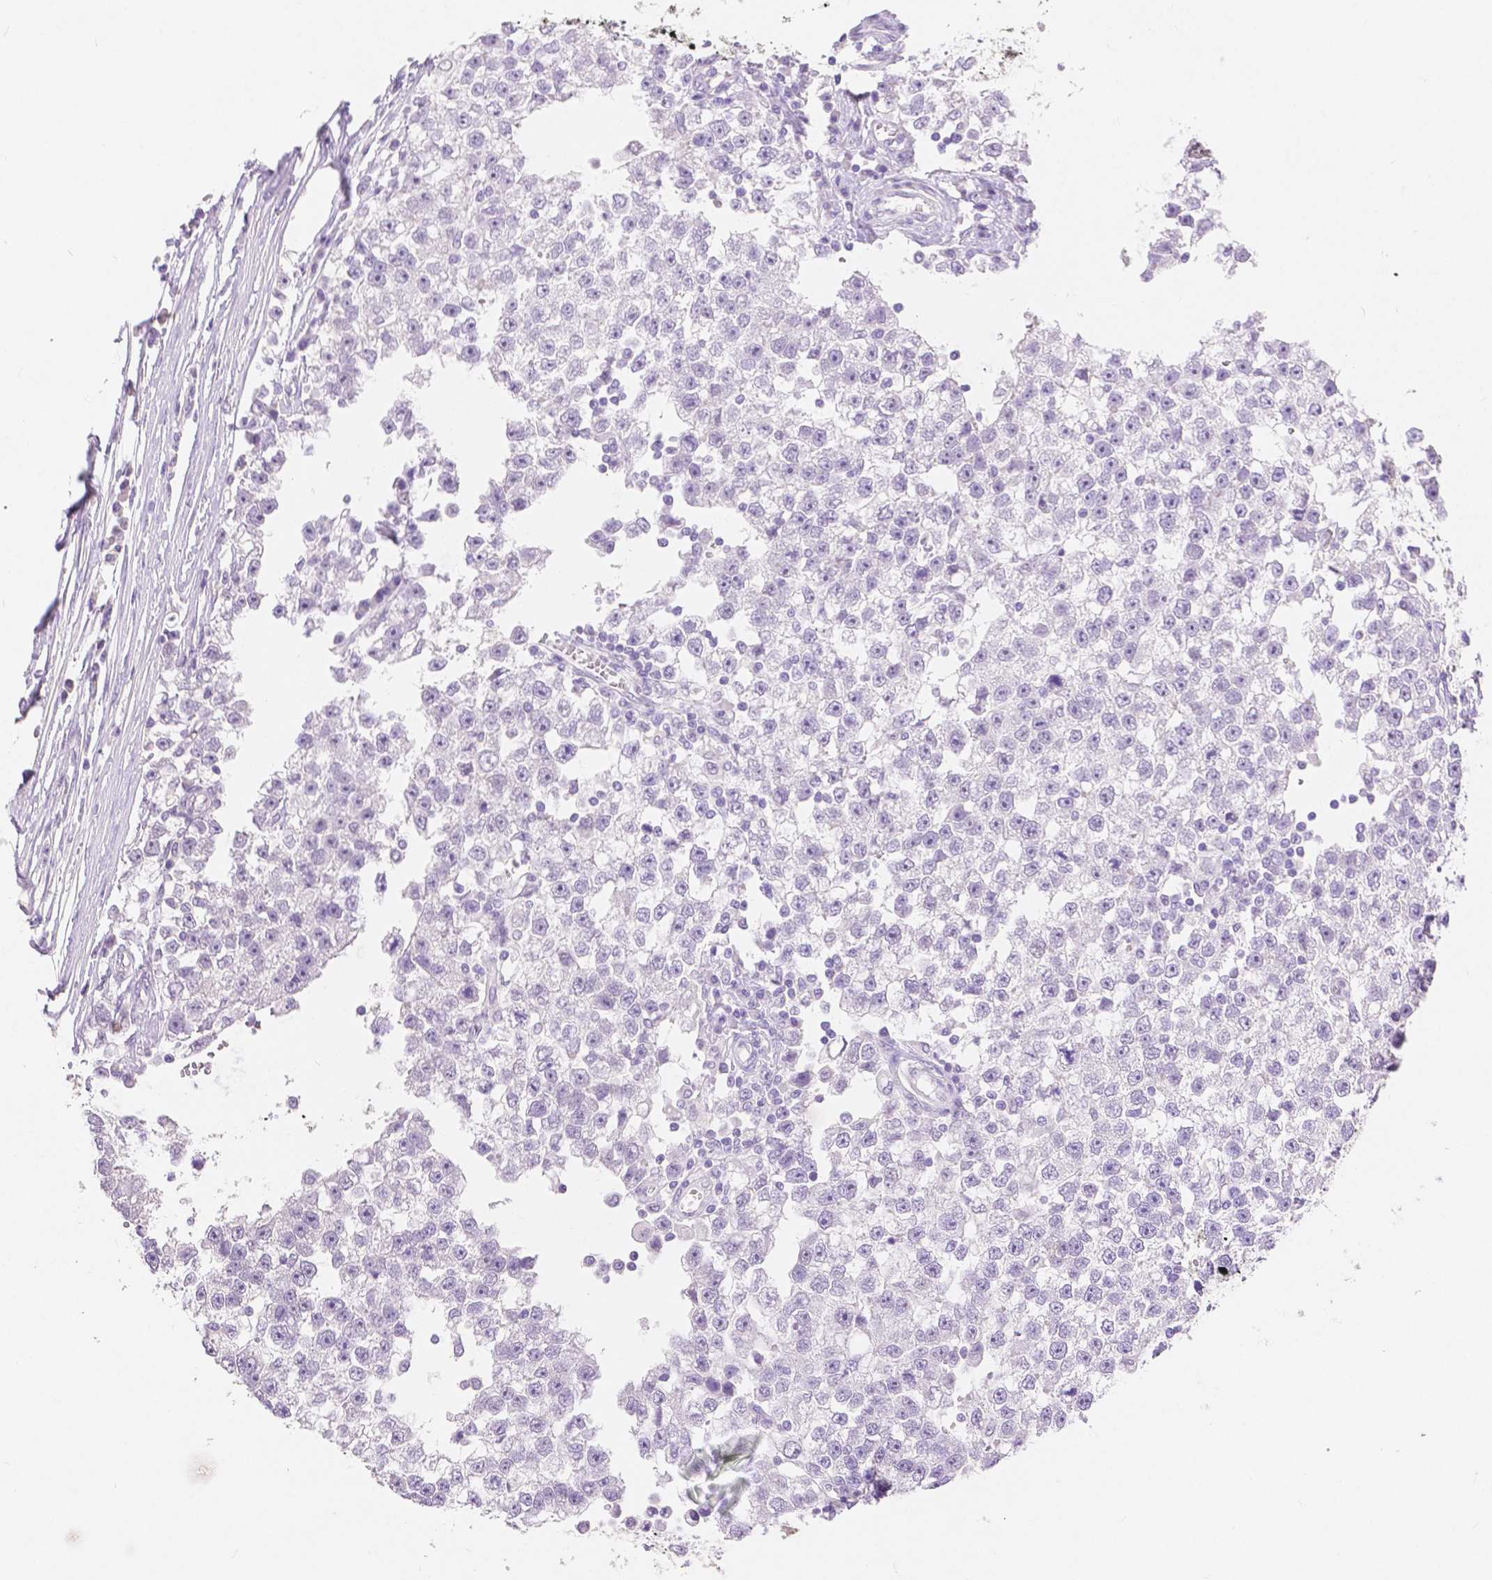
{"staining": {"intensity": "negative", "quantity": "none", "location": "none"}, "tissue": "testis cancer", "cell_type": "Tumor cells", "image_type": "cancer", "snomed": [{"axis": "morphology", "description": "Seminoma, NOS"}, {"axis": "topography", "description": "Testis"}], "caption": "Immunohistochemical staining of testis cancer exhibits no significant staining in tumor cells.", "gene": "HNF1B", "patient": {"sex": "male", "age": 34}}